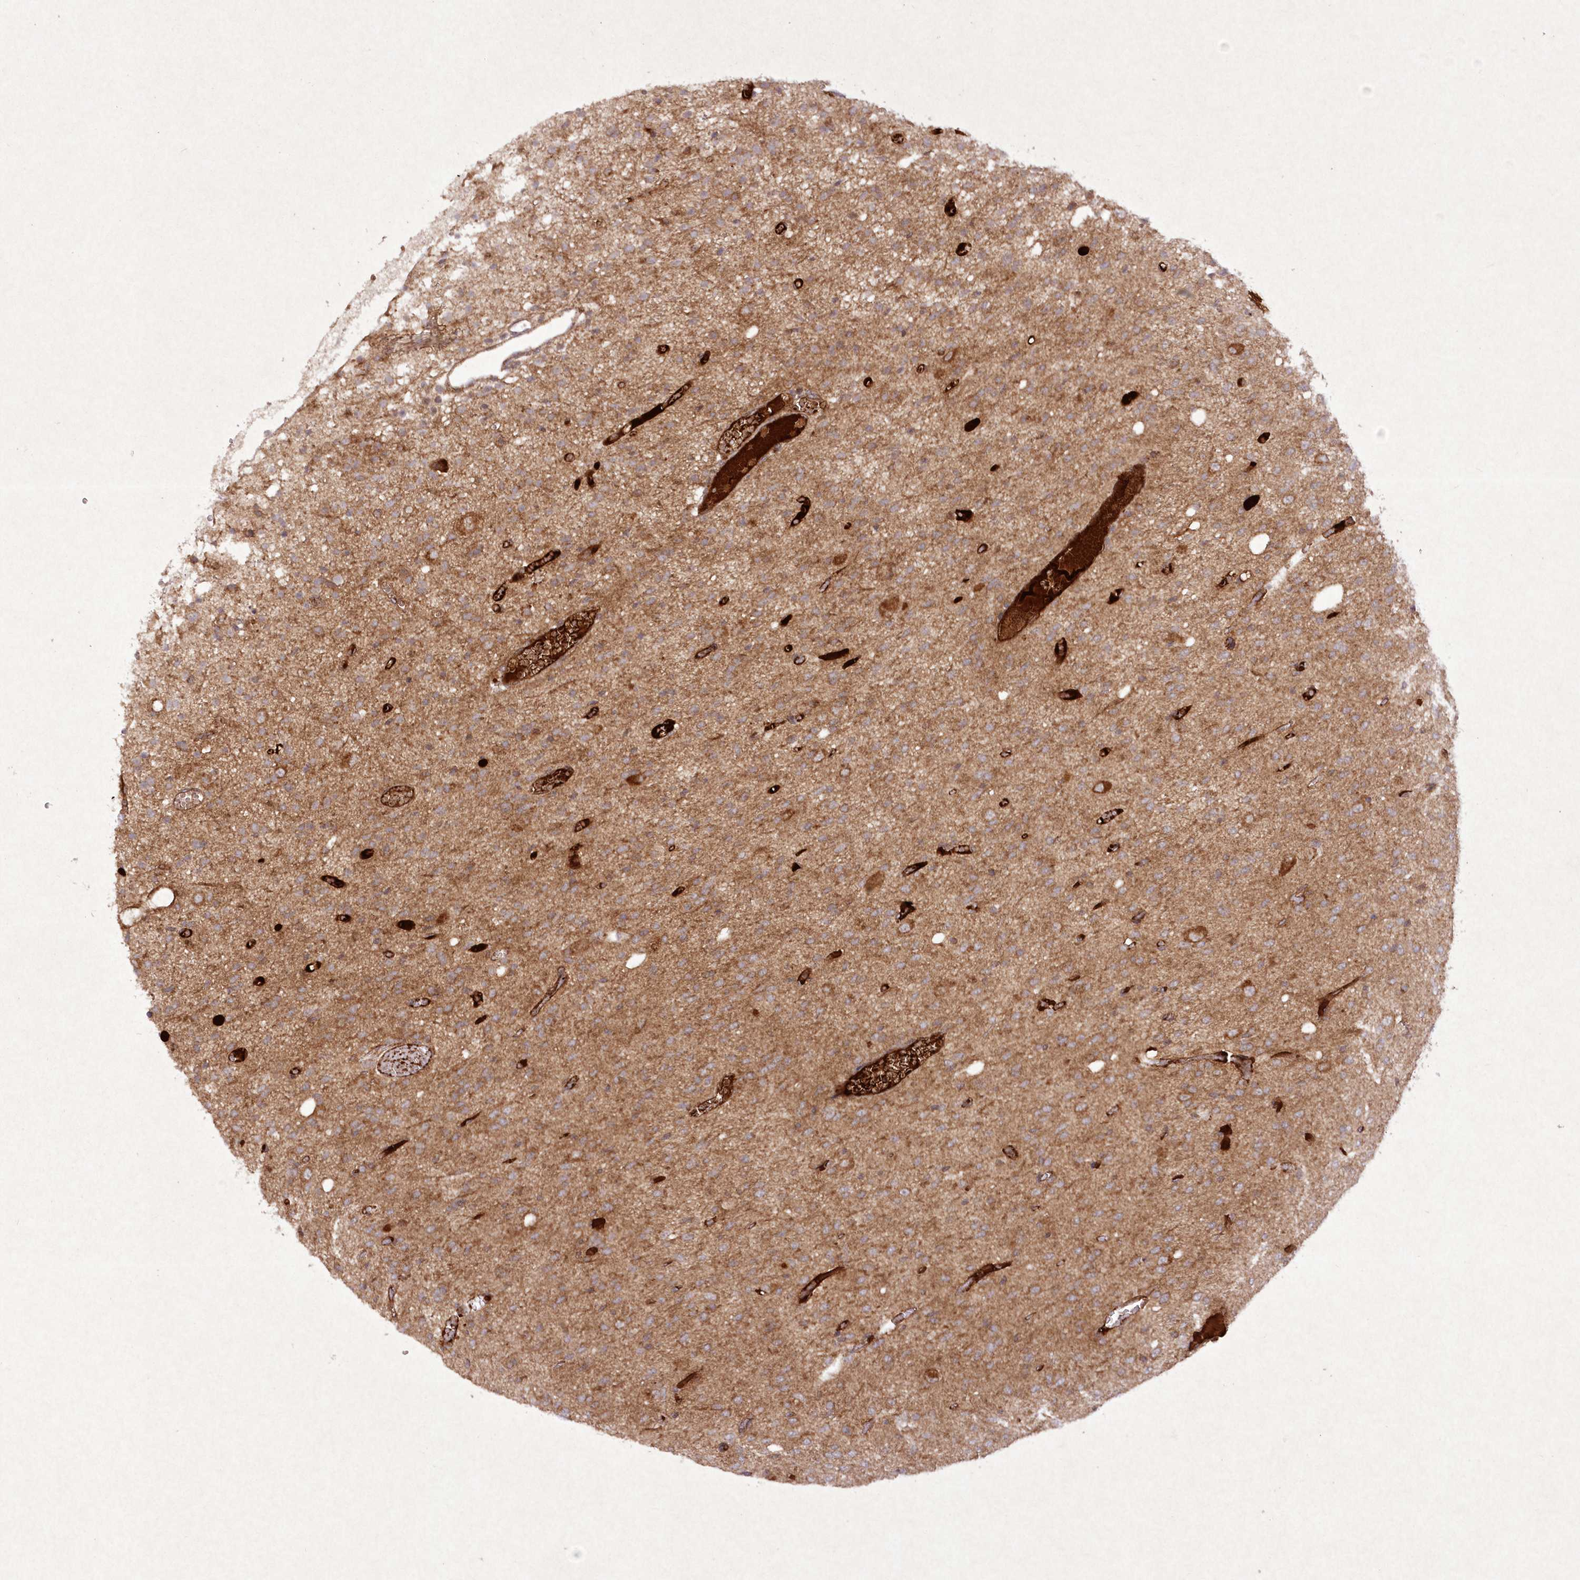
{"staining": {"intensity": "moderate", "quantity": "25%-75%", "location": "cytoplasmic/membranous"}, "tissue": "glioma", "cell_type": "Tumor cells", "image_type": "cancer", "snomed": [{"axis": "morphology", "description": "Glioma, malignant, High grade"}, {"axis": "topography", "description": "Brain"}], "caption": "DAB (3,3'-diaminobenzidine) immunohistochemical staining of malignant high-grade glioma shows moderate cytoplasmic/membranous protein positivity in about 25%-75% of tumor cells. Immunohistochemistry (ihc) stains the protein of interest in brown and the nuclei are stained blue.", "gene": "APOM", "patient": {"sex": "female", "age": 59}}